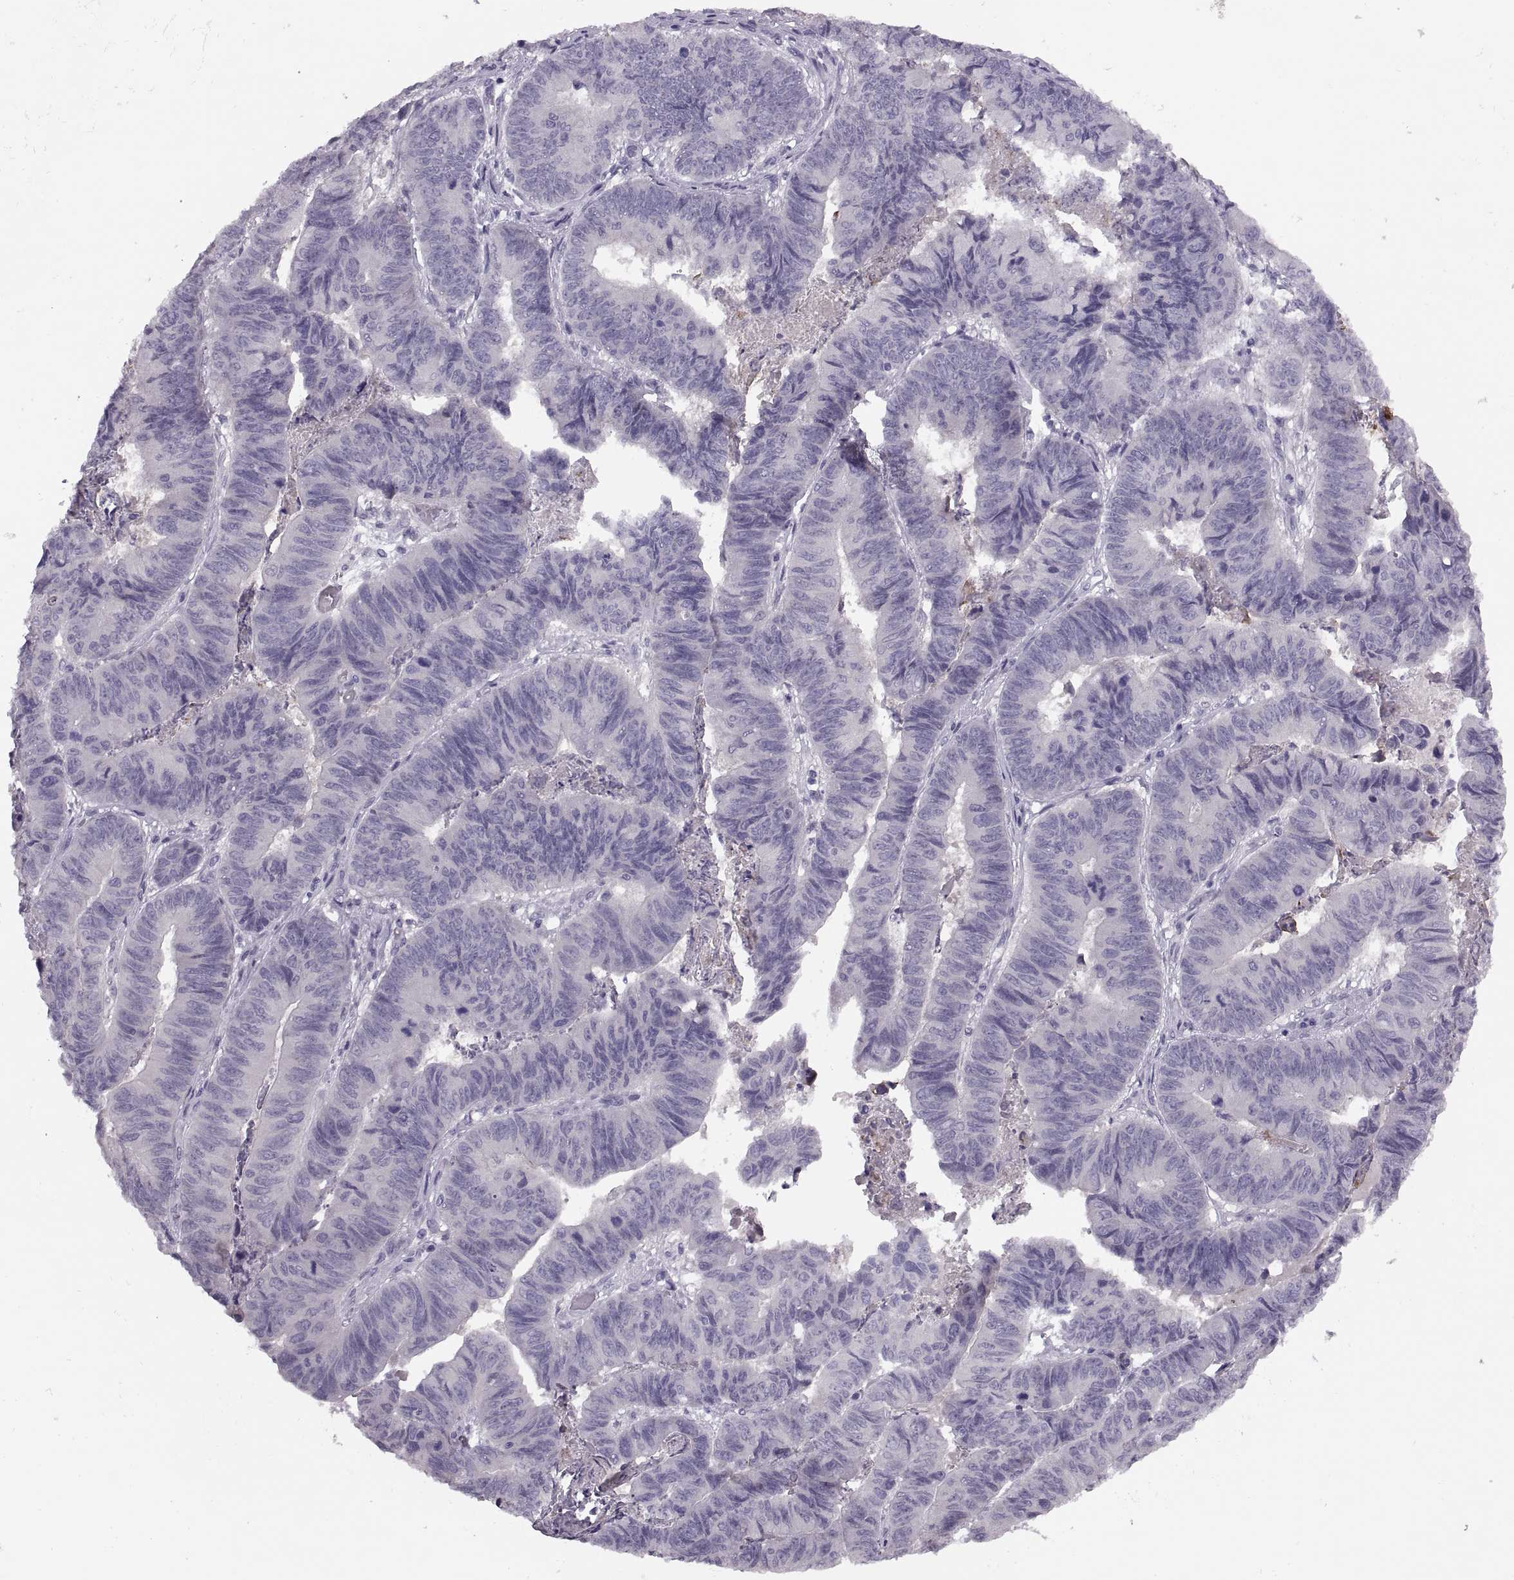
{"staining": {"intensity": "negative", "quantity": "none", "location": "none"}, "tissue": "stomach cancer", "cell_type": "Tumor cells", "image_type": "cancer", "snomed": [{"axis": "morphology", "description": "Adenocarcinoma, NOS"}, {"axis": "topography", "description": "Stomach, lower"}], "caption": "Immunohistochemistry photomicrograph of human adenocarcinoma (stomach) stained for a protein (brown), which exhibits no staining in tumor cells. Brightfield microscopy of immunohistochemistry (IHC) stained with DAB (3,3'-diaminobenzidine) (brown) and hematoxylin (blue), captured at high magnification.", "gene": "PRSS54", "patient": {"sex": "male", "age": 77}}